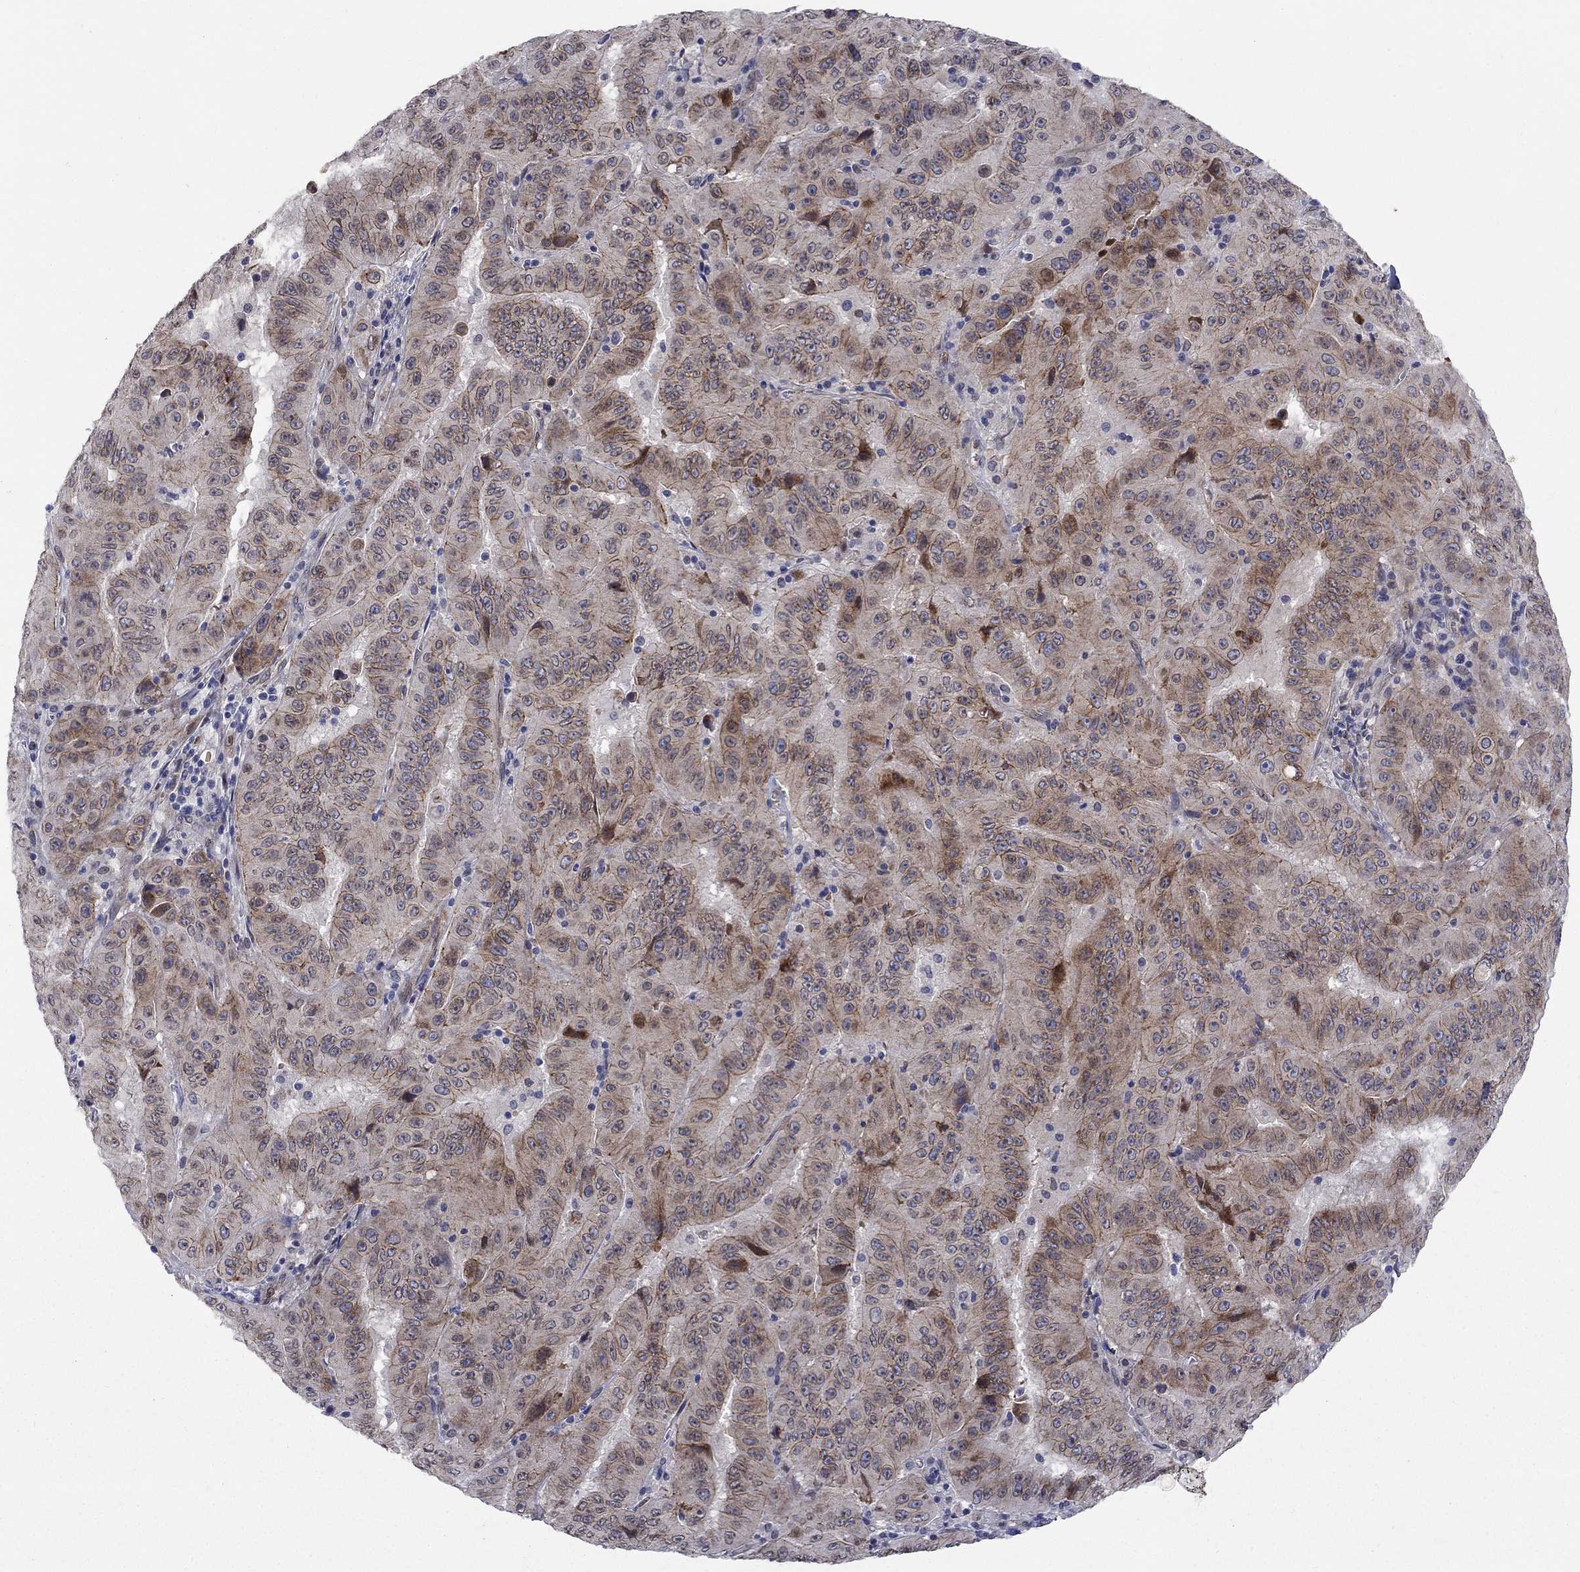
{"staining": {"intensity": "moderate", "quantity": "<25%", "location": "cytoplasmic/membranous"}, "tissue": "pancreatic cancer", "cell_type": "Tumor cells", "image_type": "cancer", "snomed": [{"axis": "morphology", "description": "Adenocarcinoma, NOS"}, {"axis": "topography", "description": "Pancreas"}], "caption": "Immunohistochemical staining of pancreatic adenocarcinoma shows low levels of moderate cytoplasmic/membranous expression in about <25% of tumor cells. (brown staining indicates protein expression, while blue staining denotes nuclei).", "gene": "EMC9", "patient": {"sex": "male", "age": 63}}